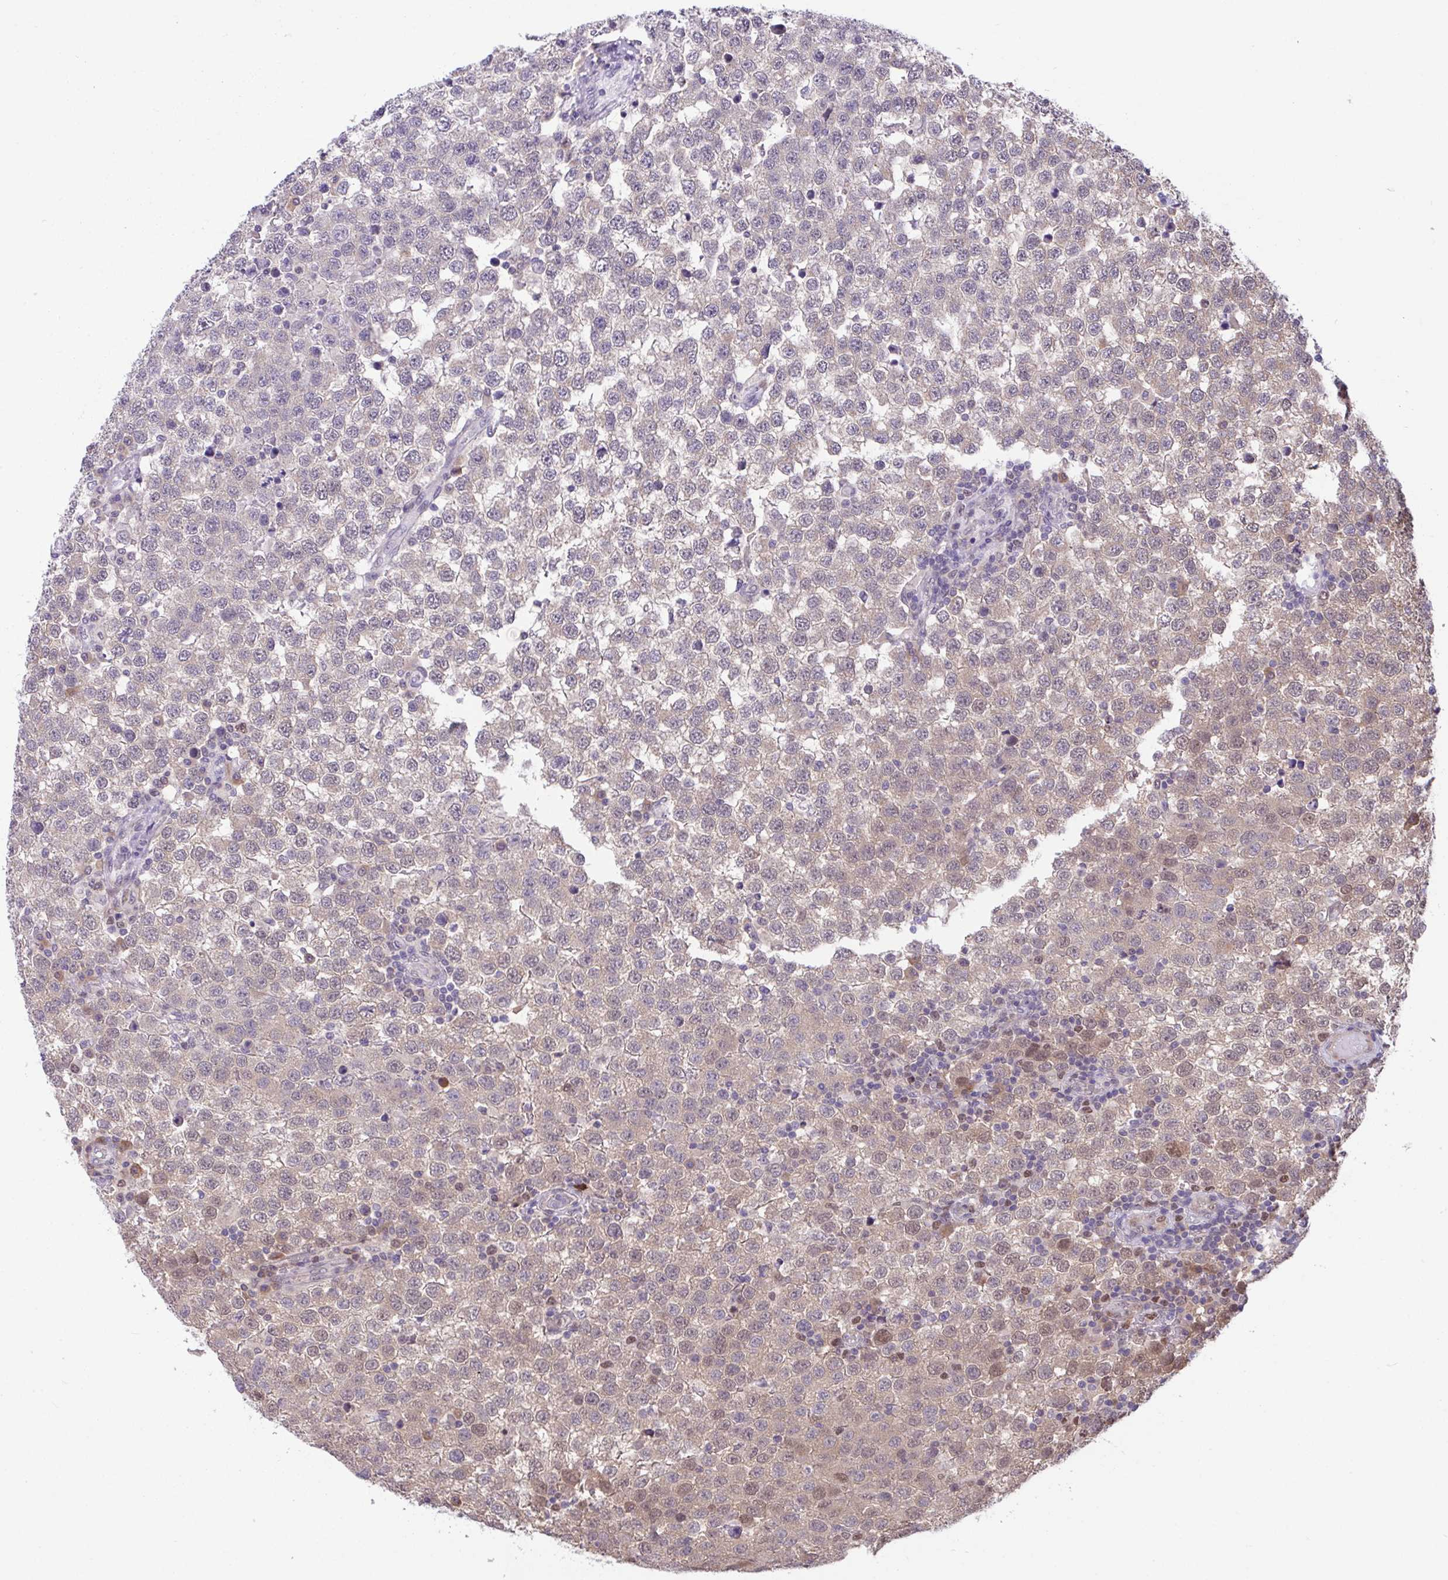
{"staining": {"intensity": "weak", "quantity": "<25%", "location": "cytoplasmic/membranous,nuclear"}, "tissue": "testis cancer", "cell_type": "Tumor cells", "image_type": "cancer", "snomed": [{"axis": "morphology", "description": "Seminoma, NOS"}, {"axis": "topography", "description": "Testis"}], "caption": "Immunohistochemical staining of human testis cancer exhibits no significant staining in tumor cells.", "gene": "ZNF444", "patient": {"sex": "male", "age": 34}}